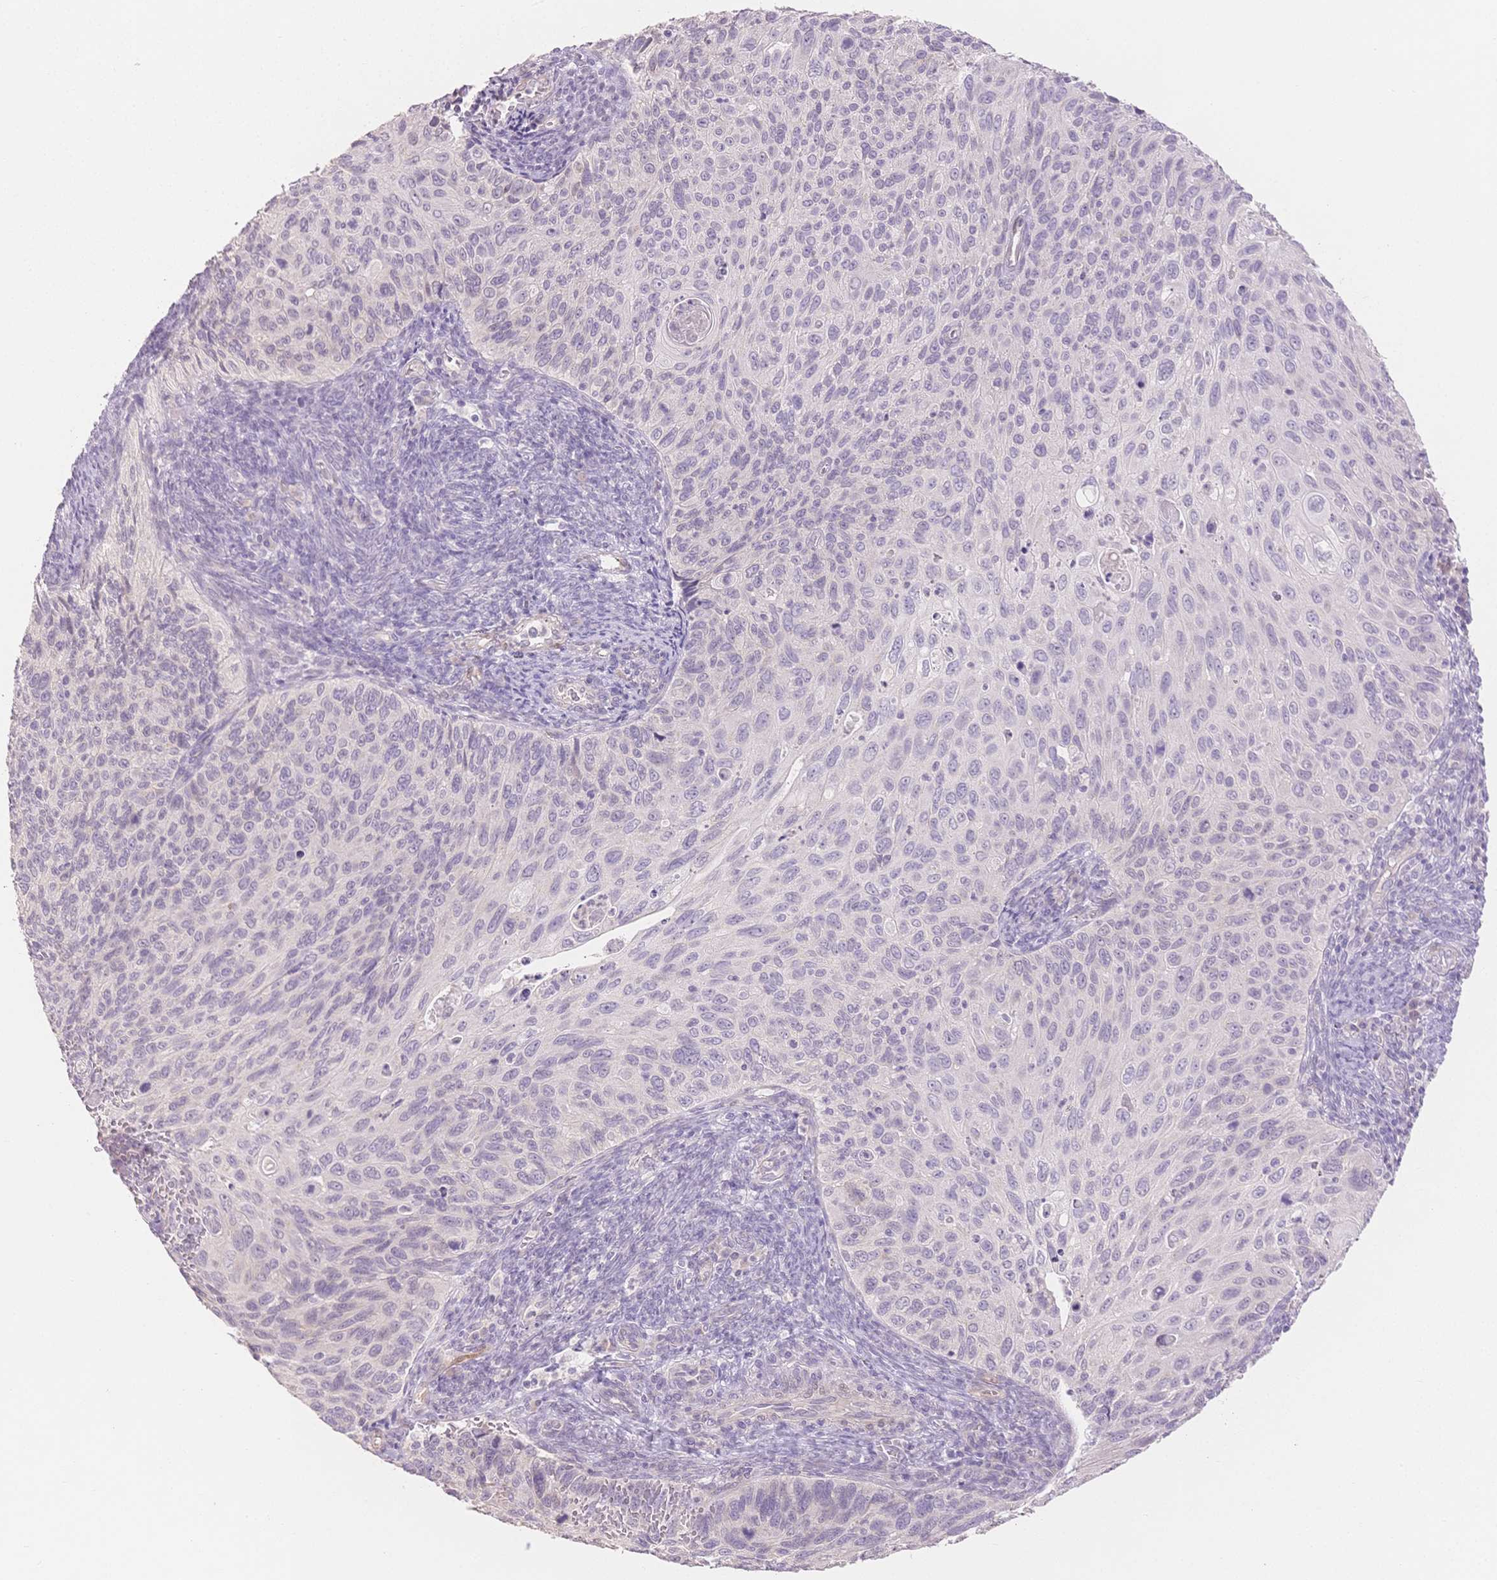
{"staining": {"intensity": "negative", "quantity": "none", "location": "none"}, "tissue": "cervical cancer", "cell_type": "Tumor cells", "image_type": "cancer", "snomed": [{"axis": "morphology", "description": "Squamous cell carcinoma, NOS"}, {"axis": "topography", "description": "Cervix"}], "caption": "Micrograph shows no significant protein staining in tumor cells of cervical cancer (squamous cell carcinoma). Nuclei are stained in blue.", "gene": "SUV39H2", "patient": {"sex": "female", "age": 70}}